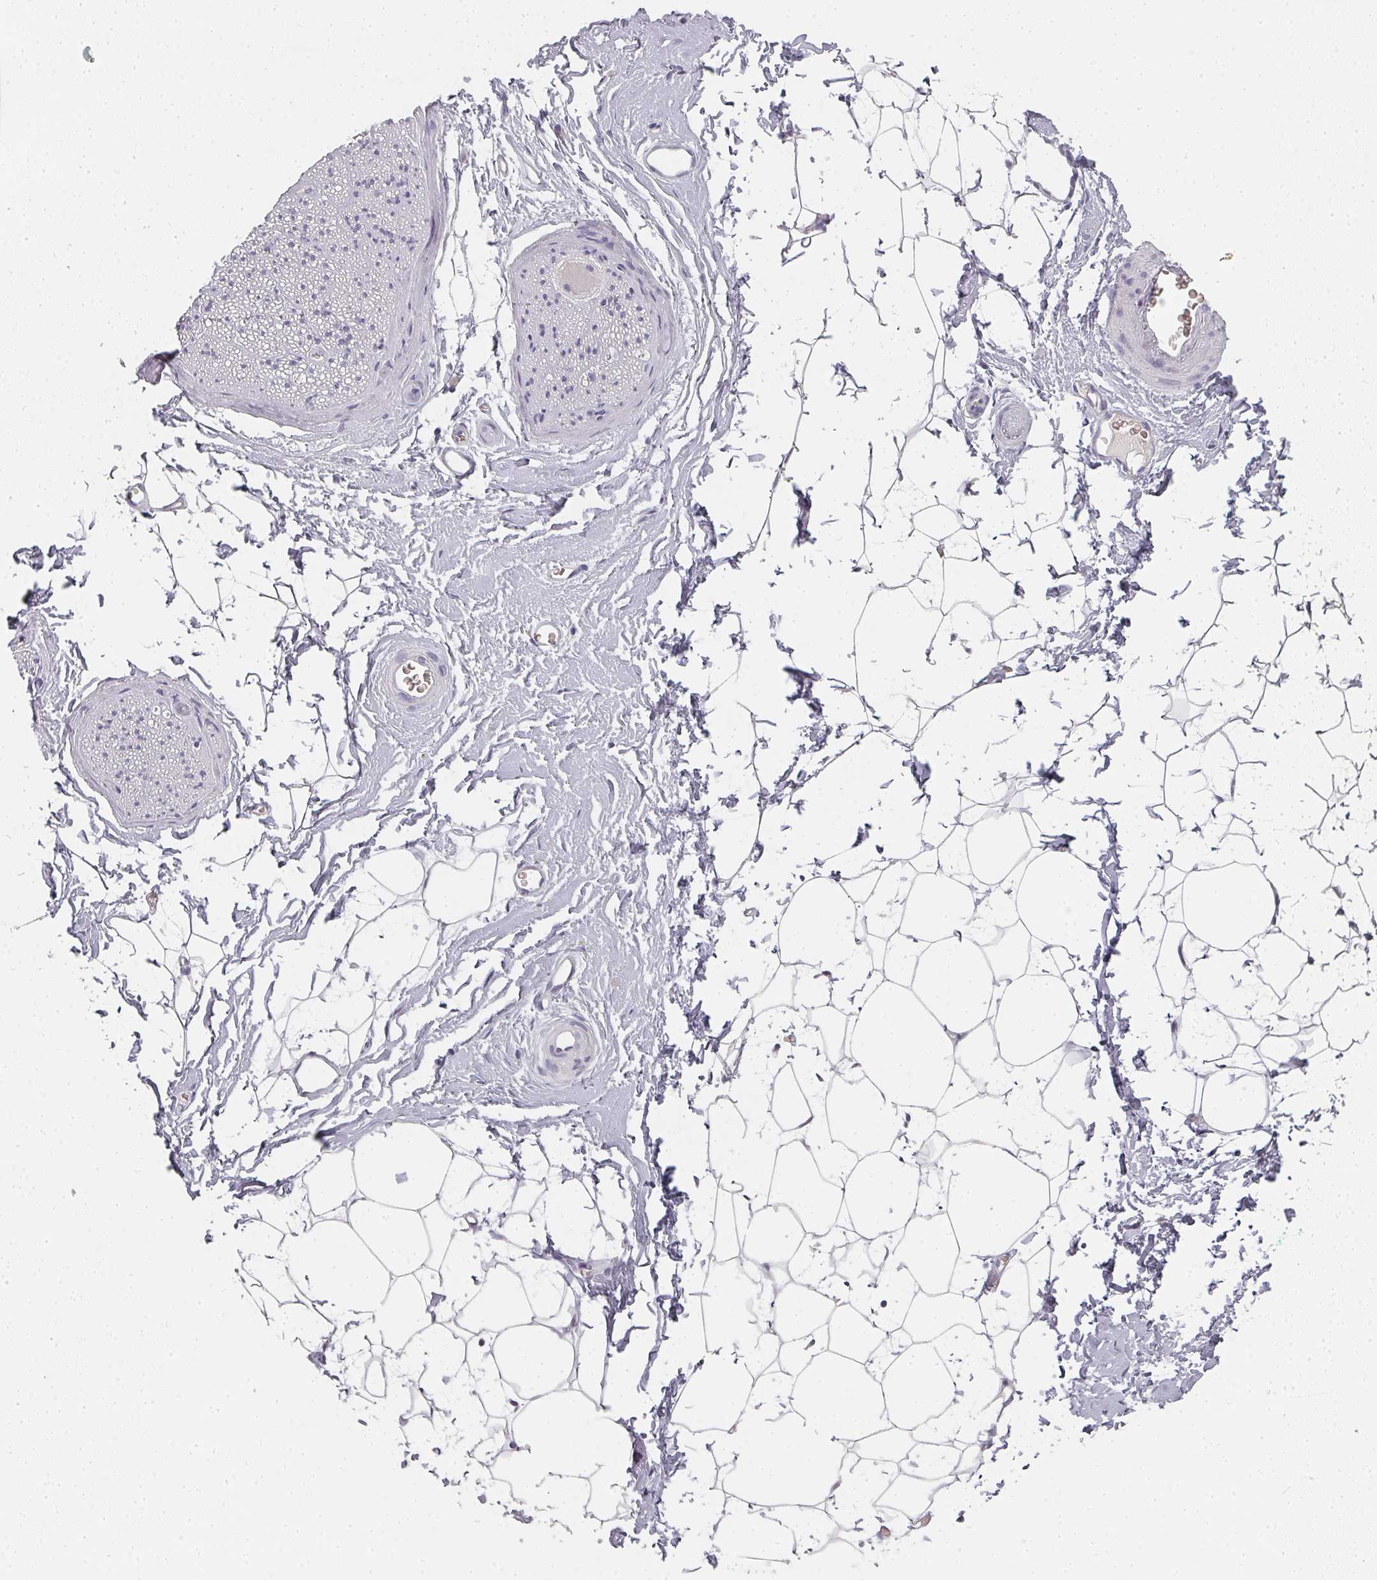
{"staining": {"intensity": "negative", "quantity": "none", "location": "none"}, "tissue": "adipose tissue", "cell_type": "Adipocytes", "image_type": "normal", "snomed": [{"axis": "morphology", "description": "Normal tissue, NOS"}, {"axis": "morphology", "description": "Adenocarcinoma, High grade"}, {"axis": "topography", "description": "Prostate"}, {"axis": "topography", "description": "Peripheral nerve tissue"}], "caption": "A histopathology image of human adipose tissue is negative for staining in adipocytes. (Stains: DAB (3,3'-diaminobenzidine) immunohistochemistry (IHC) with hematoxylin counter stain, Microscopy: brightfield microscopy at high magnification).", "gene": "SHISA2", "patient": {"sex": "male", "age": 68}}